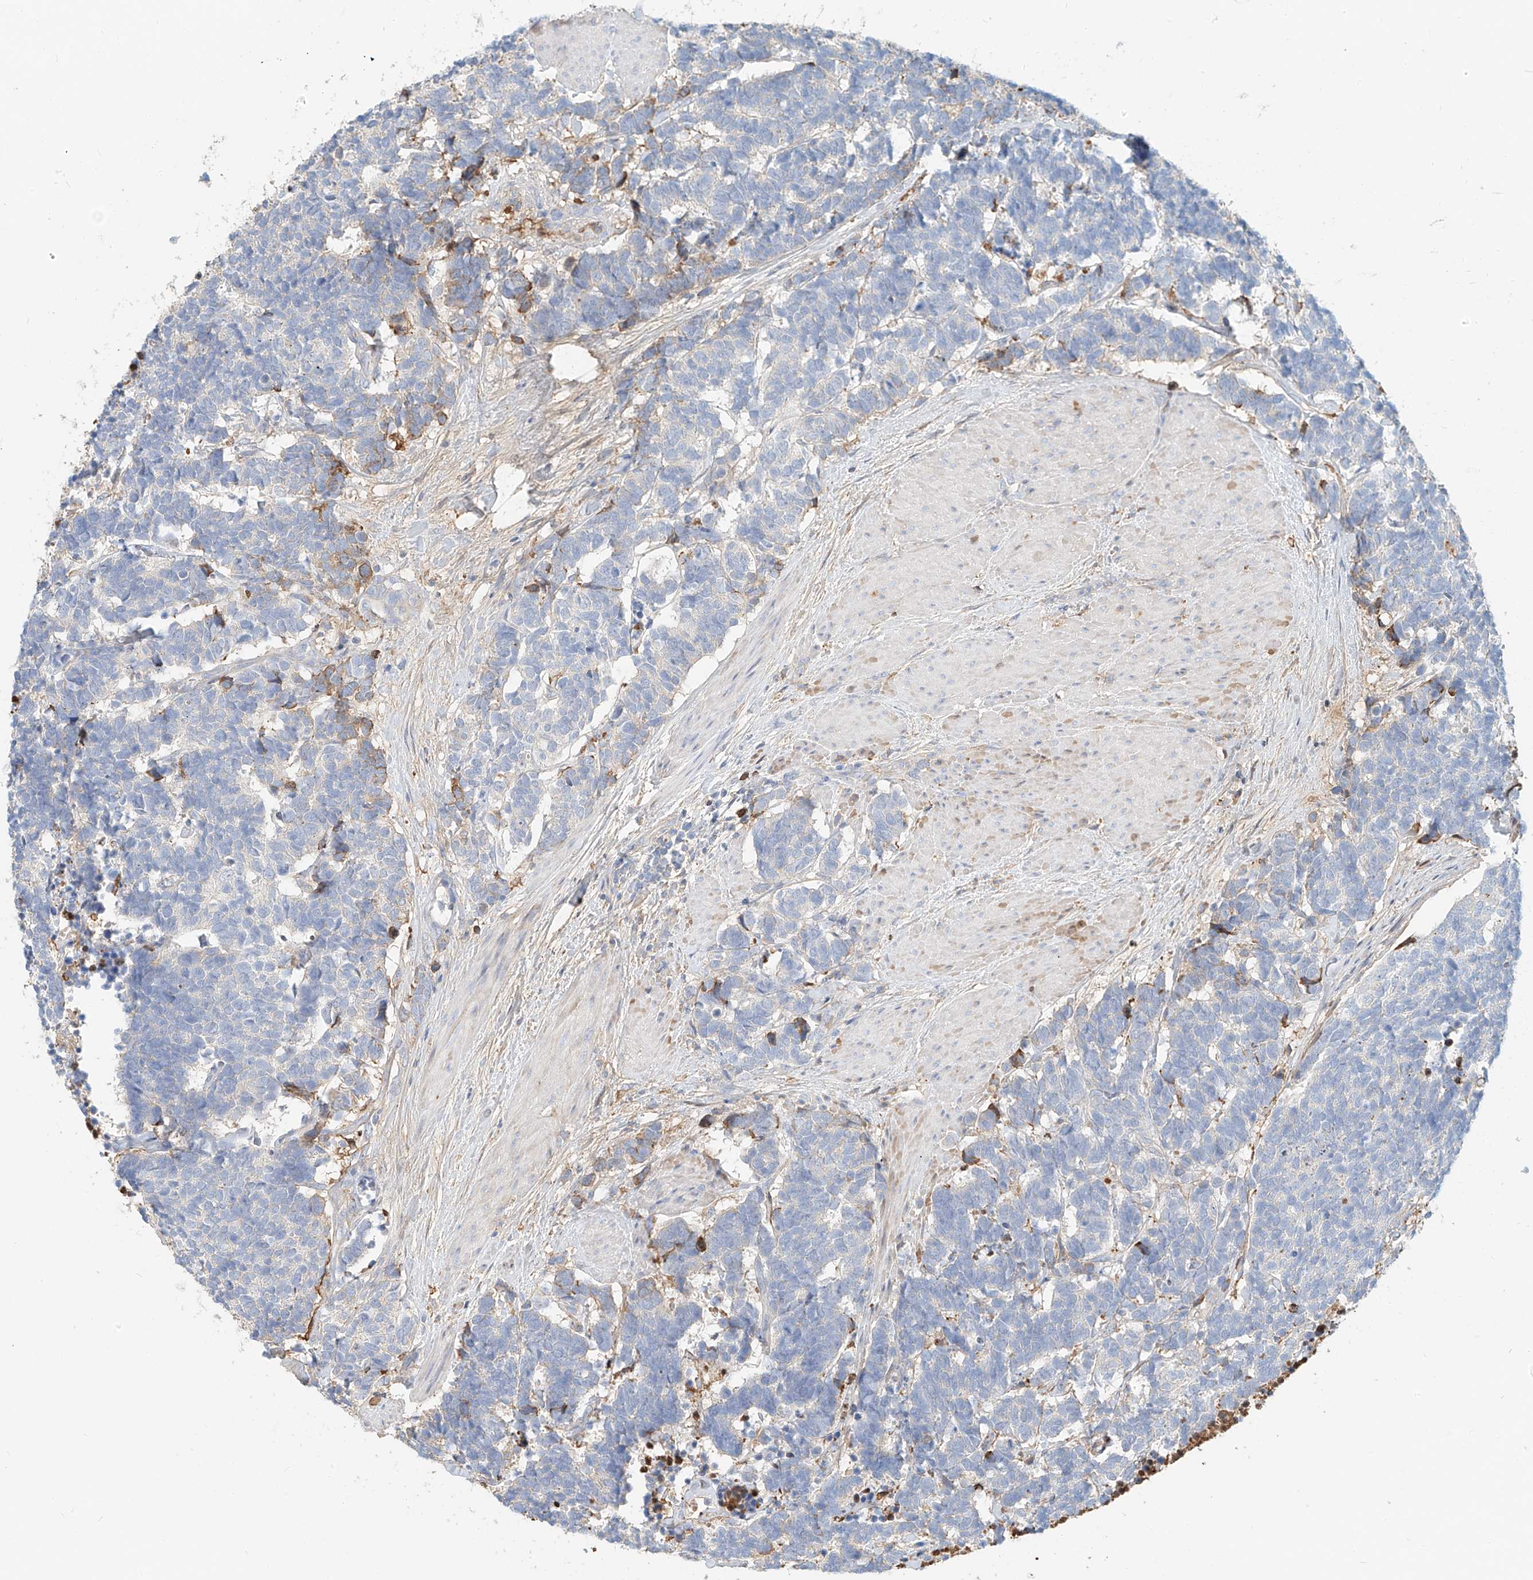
{"staining": {"intensity": "negative", "quantity": "none", "location": "none"}, "tissue": "carcinoid", "cell_type": "Tumor cells", "image_type": "cancer", "snomed": [{"axis": "morphology", "description": "Carcinoma, NOS"}, {"axis": "morphology", "description": "Carcinoid, malignant, NOS"}, {"axis": "topography", "description": "Urinary bladder"}], "caption": "Carcinoma stained for a protein using IHC shows no positivity tumor cells.", "gene": "ZFP30", "patient": {"sex": "male", "age": 57}}